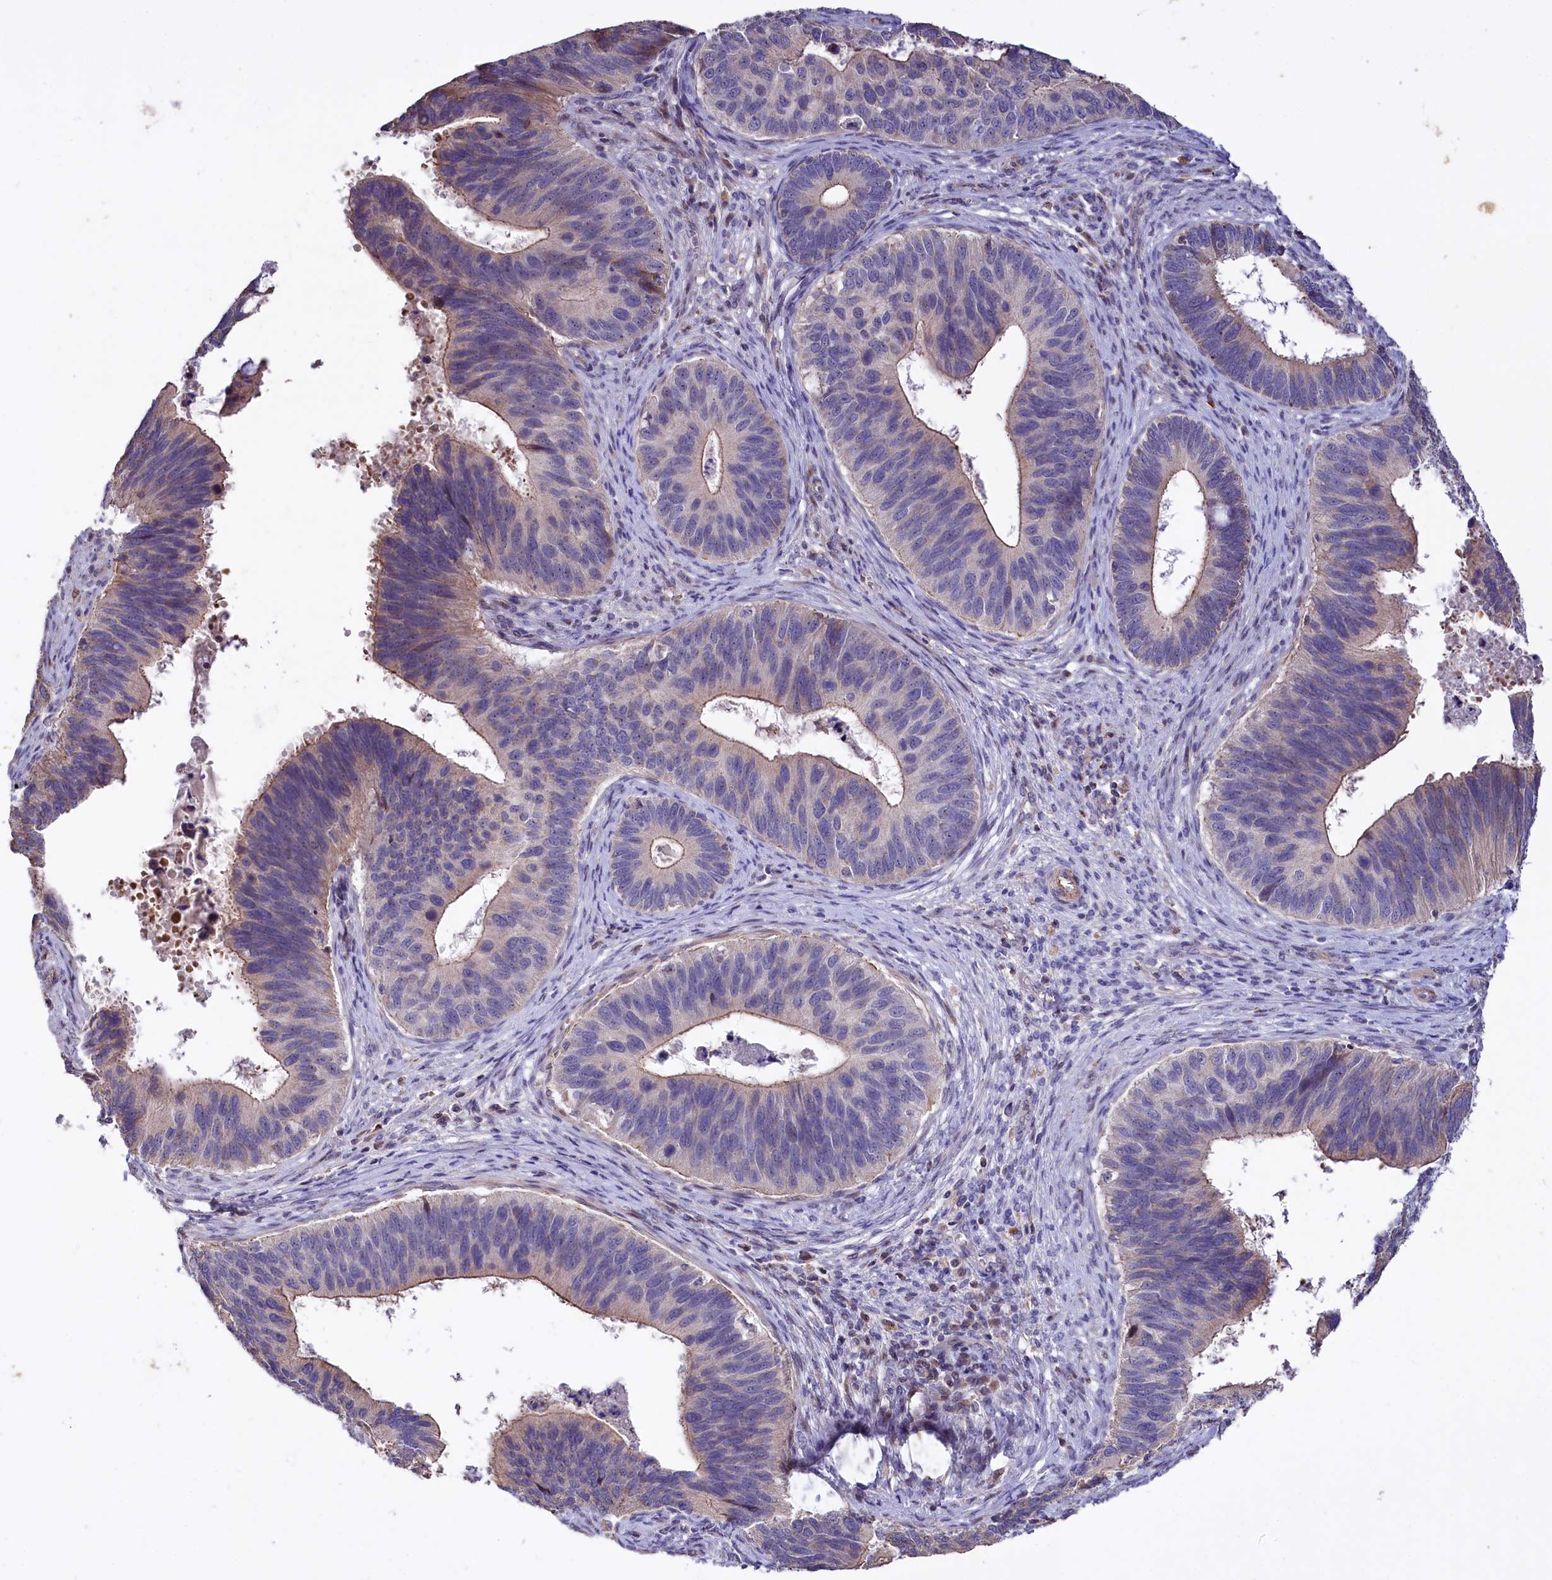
{"staining": {"intensity": "moderate", "quantity": "25%-75%", "location": "cytoplasmic/membranous"}, "tissue": "cervical cancer", "cell_type": "Tumor cells", "image_type": "cancer", "snomed": [{"axis": "morphology", "description": "Adenocarcinoma, NOS"}, {"axis": "topography", "description": "Cervix"}], "caption": "Protein staining by immunohistochemistry shows moderate cytoplasmic/membranous positivity in approximately 25%-75% of tumor cells in cervical cancer. (DAB (3,3'-diaminobenzidine) = brown stain, brightfield microscopy at high magnification).", "gene": "RPUSD3", "patient": {"sex": "female", "age": 42}}